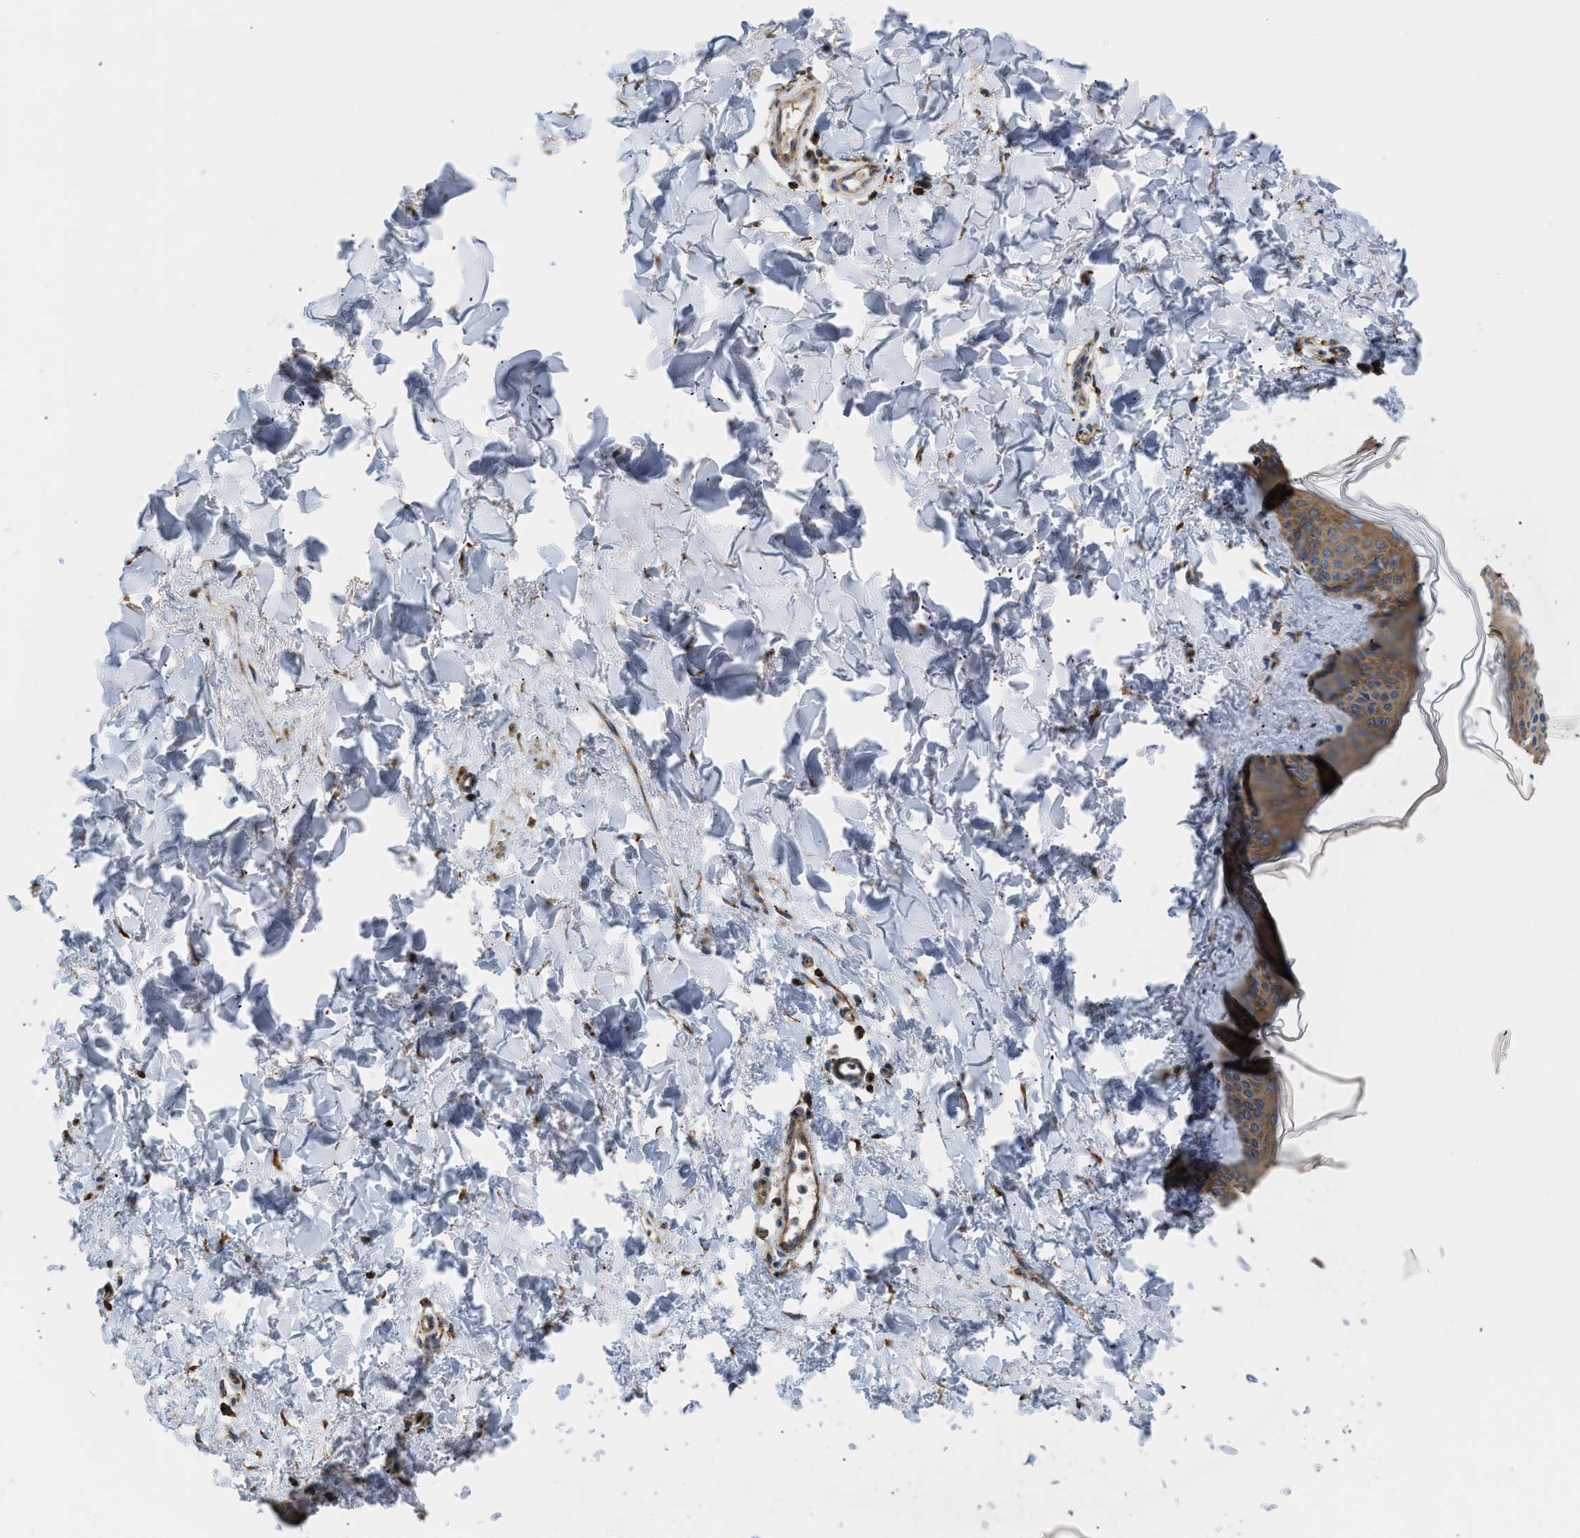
{"staining": {"intensity": "moderate", "quantity": ">75%", "location": "cytoplasmic/membranous"}, "tissue": "skin", "cell_type": "Fibroblasts", "image_type": "normal", "snomed": [{"axis": "morphology", "description": "Normal tissue, NOS"}, {"axis": "topography", "description": "Skin"}], "caption": "Protein staining reveals moderate cytoplasmic/membranous staining in approximately >75% of fibroblasts in unremarkable skin.", "gene": "OPTN", "patient": {"sex": "female", "age": 17}}